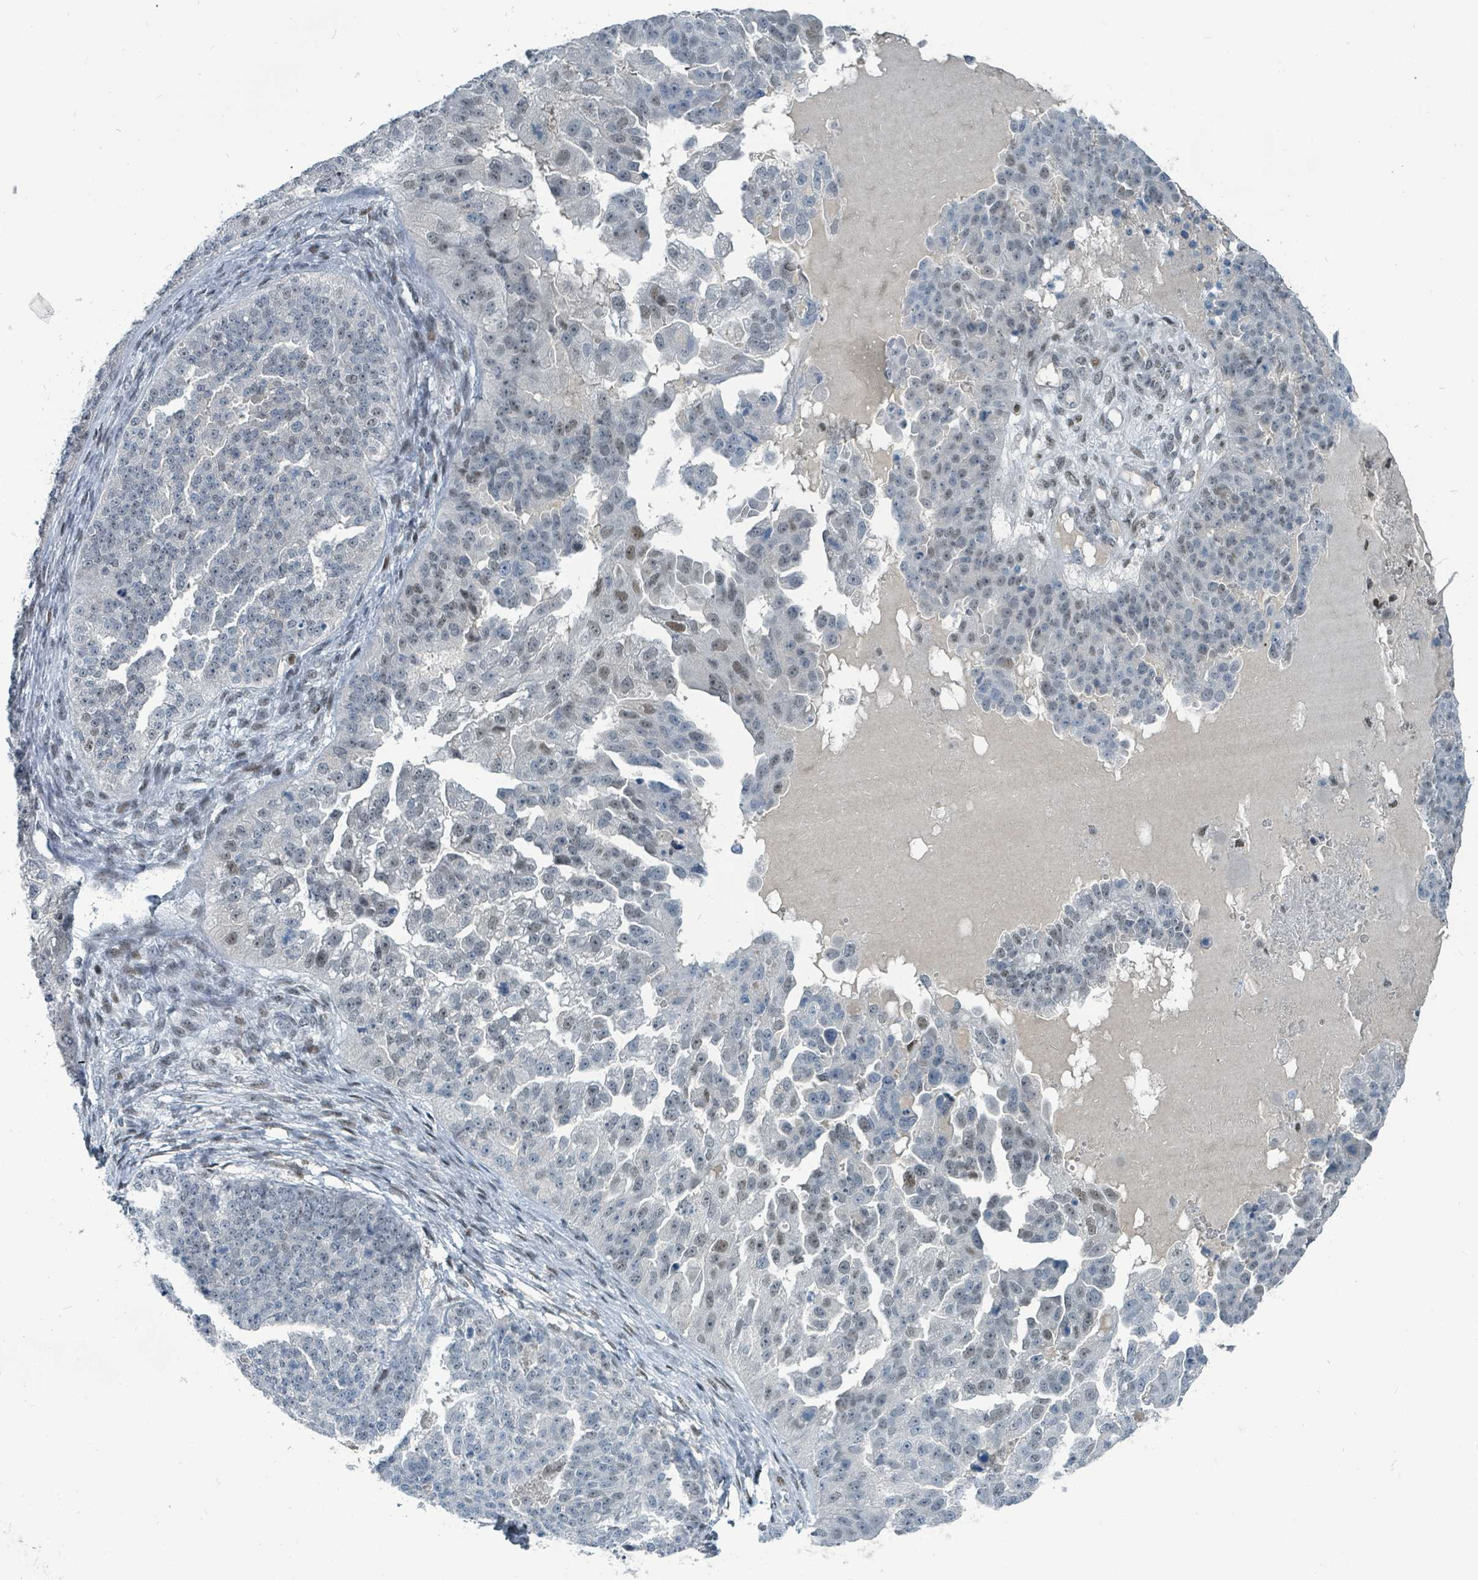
{"staining": {"intensity": "weak", "quantity": "<25%", "location": "nuclear"}, "tissue": "ovarian cancer", "cell_type": "Tumor cells", "image_type": "cancer", "snomed": [{"axis": "morphology", "description": "Cystadenocarcinoma, serous, NOS"}, {"axis": "topography", "description": "Ovary"}], "caption": "Tumor cells are negative for brown protein staining in ovarian cancer (serous cystadenocarcinoma).", "gene": "UCK1", "patient": {"sex": "female", "age": 58}}